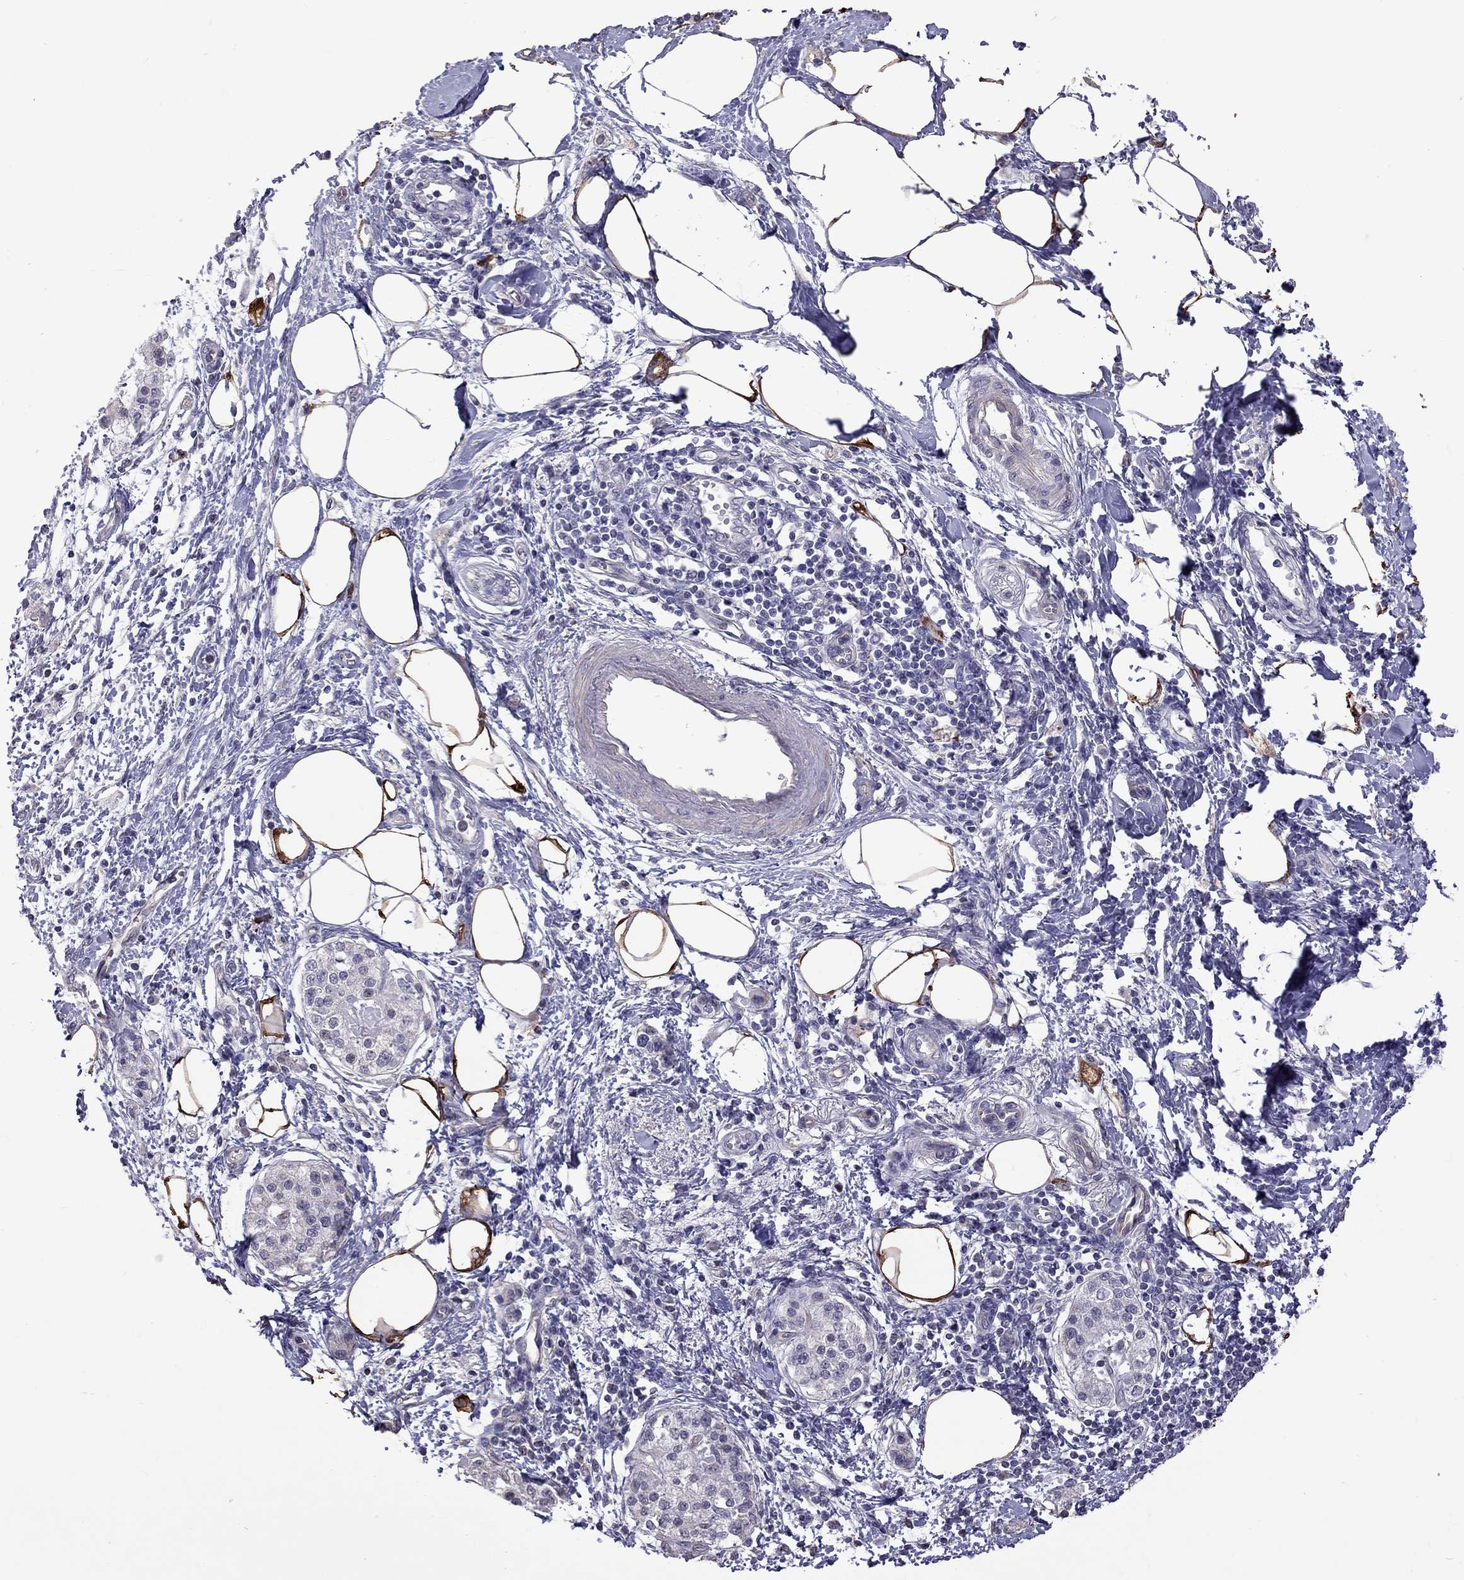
{"staining": {"intensity": "negative", "quantity": "none", "location": "none"}, "tissue": "pancreatic cancer", "cell_type": "Tumor cells", "image_type": "cancer", "snomed": [{"axis": "morphology", "description": "Normal tissue, NOS"}, {"axis": "morphology", "description": "Adenocarcinoma, NOS"}, {"axis": "topography", "description": "Pancreas"}, {"axis": "topography", "description": "Duodenum"}], "caption": "Immunohistochemistry (IHC) of human pancreatic cancer exhibits no positivity in tumor cells.", "gene": "FEZ1", "patient": {"sex": "female", "age": 60}}